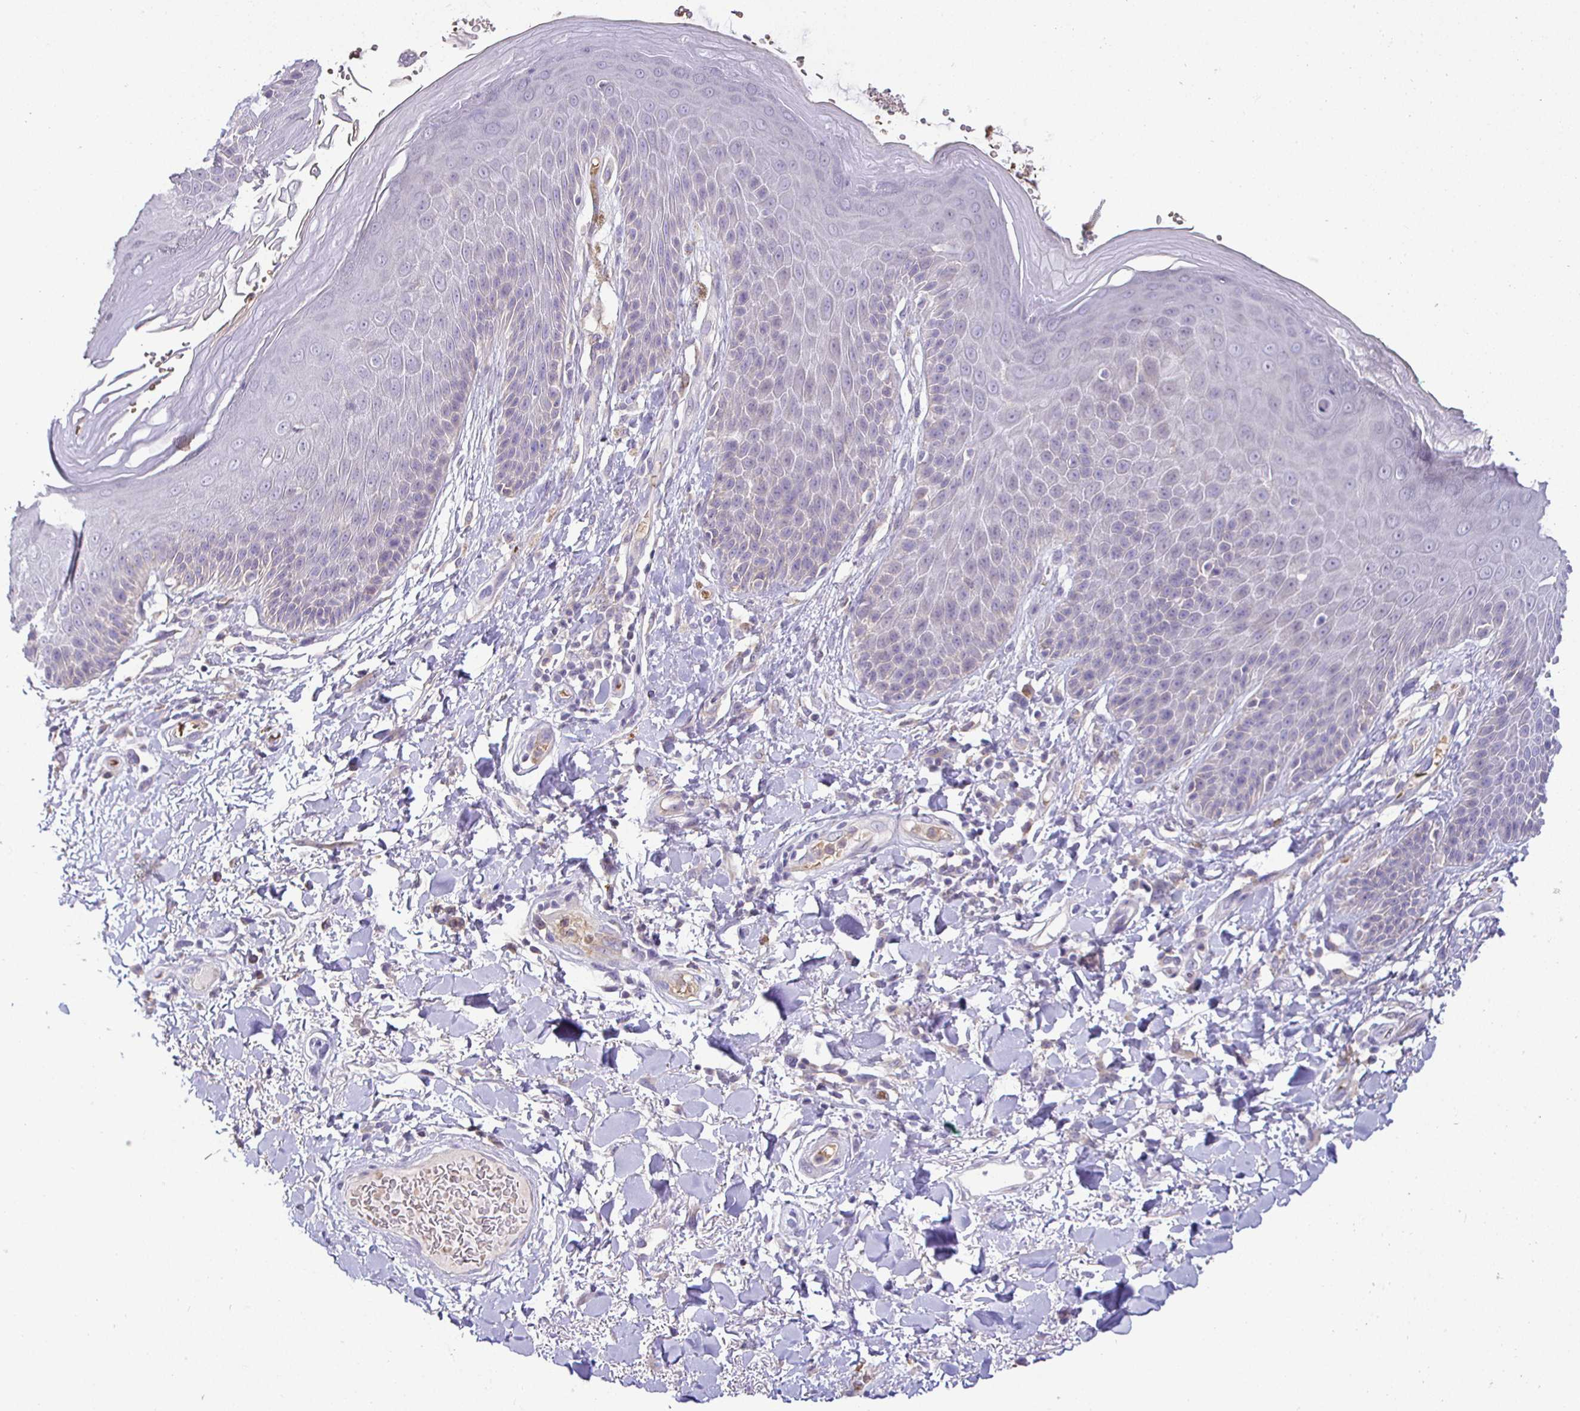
{"staining": {"intensity": "negative", "quantity": "none", "location": "none"}, "tissue": "skin", "cell_type": "Epidermal cells", "image_type": "normal", "snomed": [{"axis": "morphology", "description": "Normal tissue, NOS"}, {"axis": "topography", "description": "Anal"}, {"axis": "topography", "description": "Peripheral nerve tissue"}], "caption": "The immunohistochemistry (IHC) micrograph has no significant expression in epidermal cells of skin.", "gene": "SIRPA", "patient": {"sex": "male", "age": 51}}